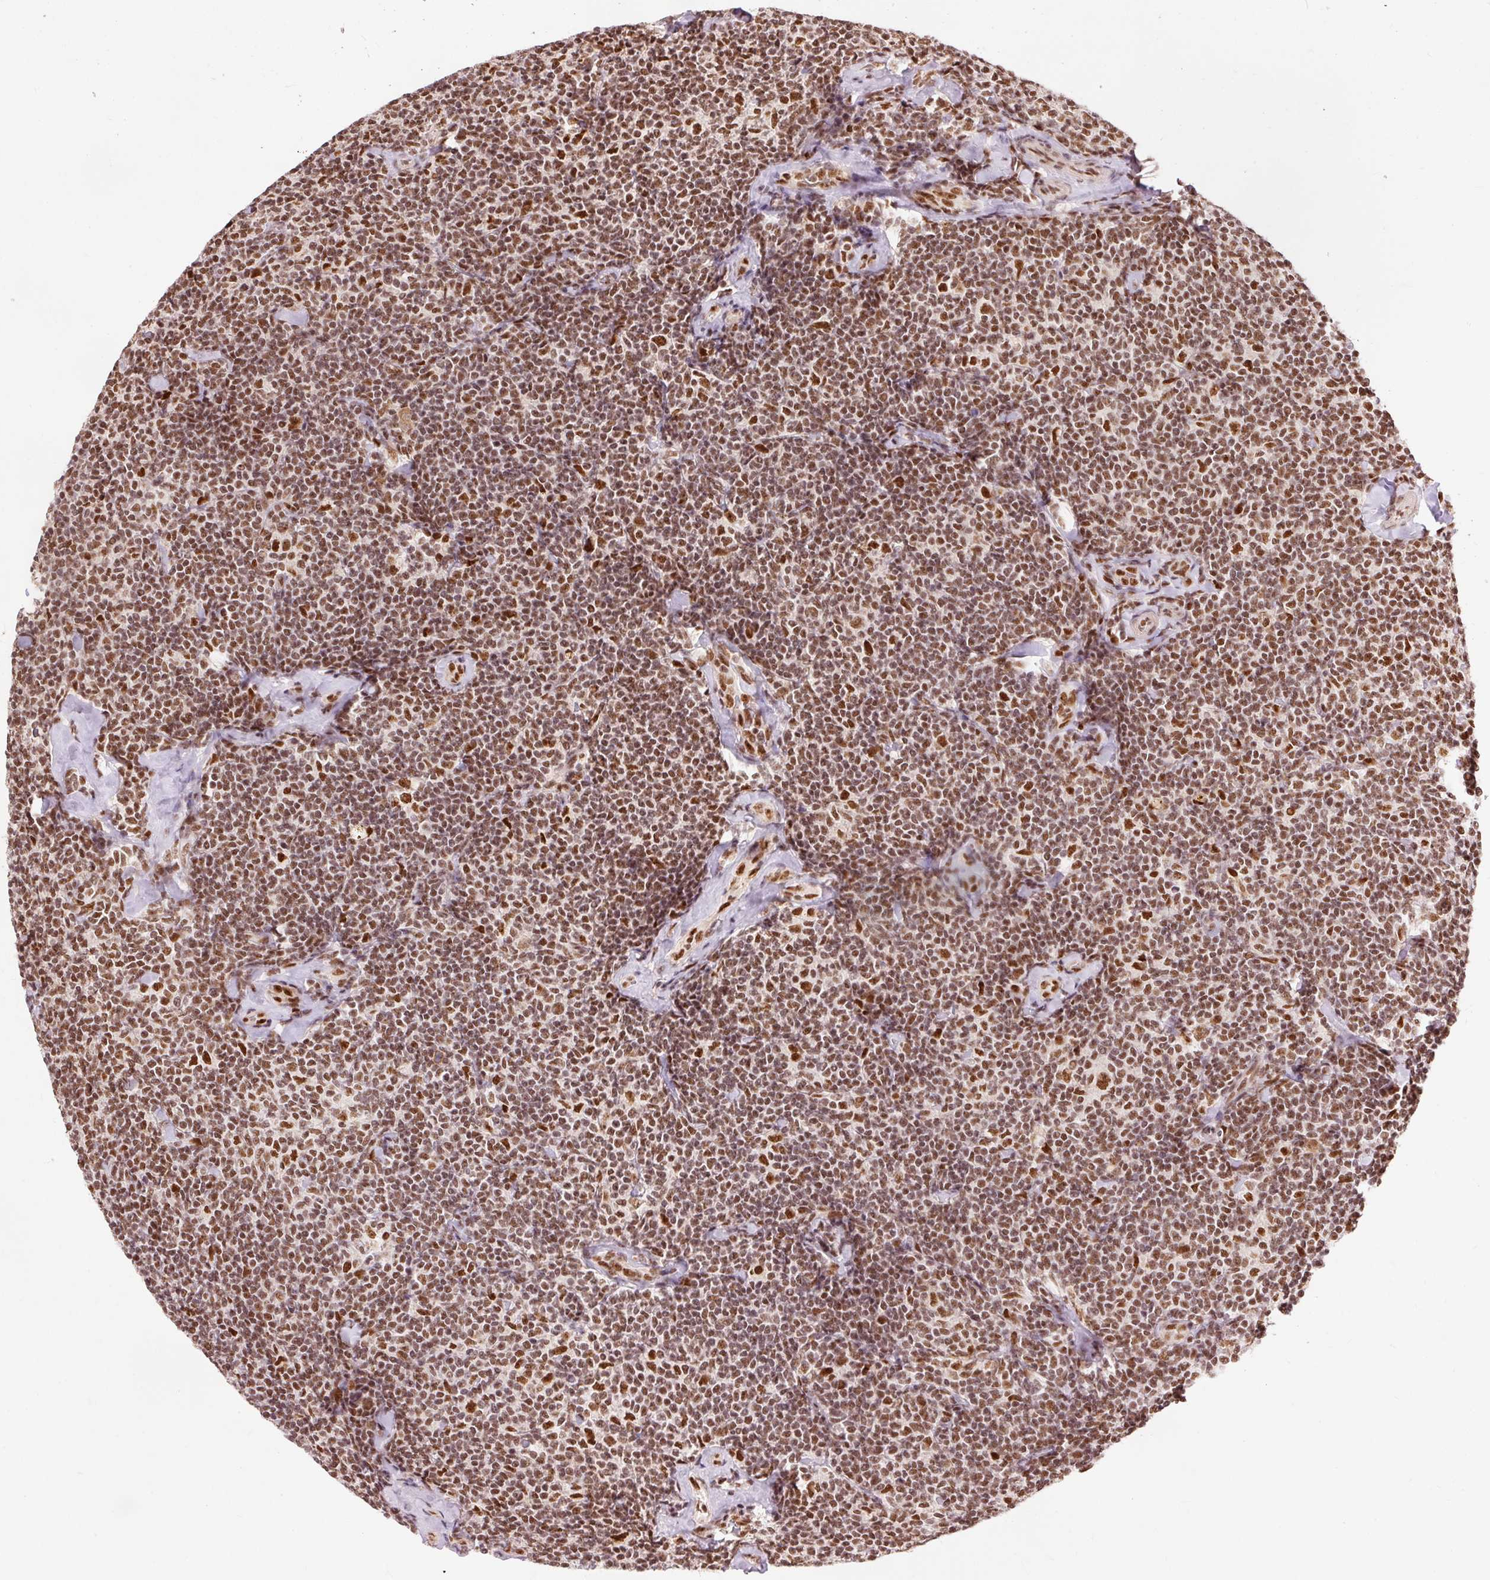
{"staining": {"intensity": "moderate", "quantity": ">75%", "location": "nuclear"}, "tissue": "lymphoma", "cell_type": "Tumor cells", "image_type": "cancer", "snomed": [{"axis": "morphology", "description": "Malignant lymphoma, non-Hodgkin's type, Low grade"}, {"axis": "topography", "description": "Lymph node"}], "caption": "This histopathology image exhibits IHC staining of low-grade malignant lymphoma, non-Hodgkin's type, with medium moderate nuclear positivity in approximately >75% of tumor cells.", "gene": "ZBTB44", "patient": {"sex": "female", "age": 56}}